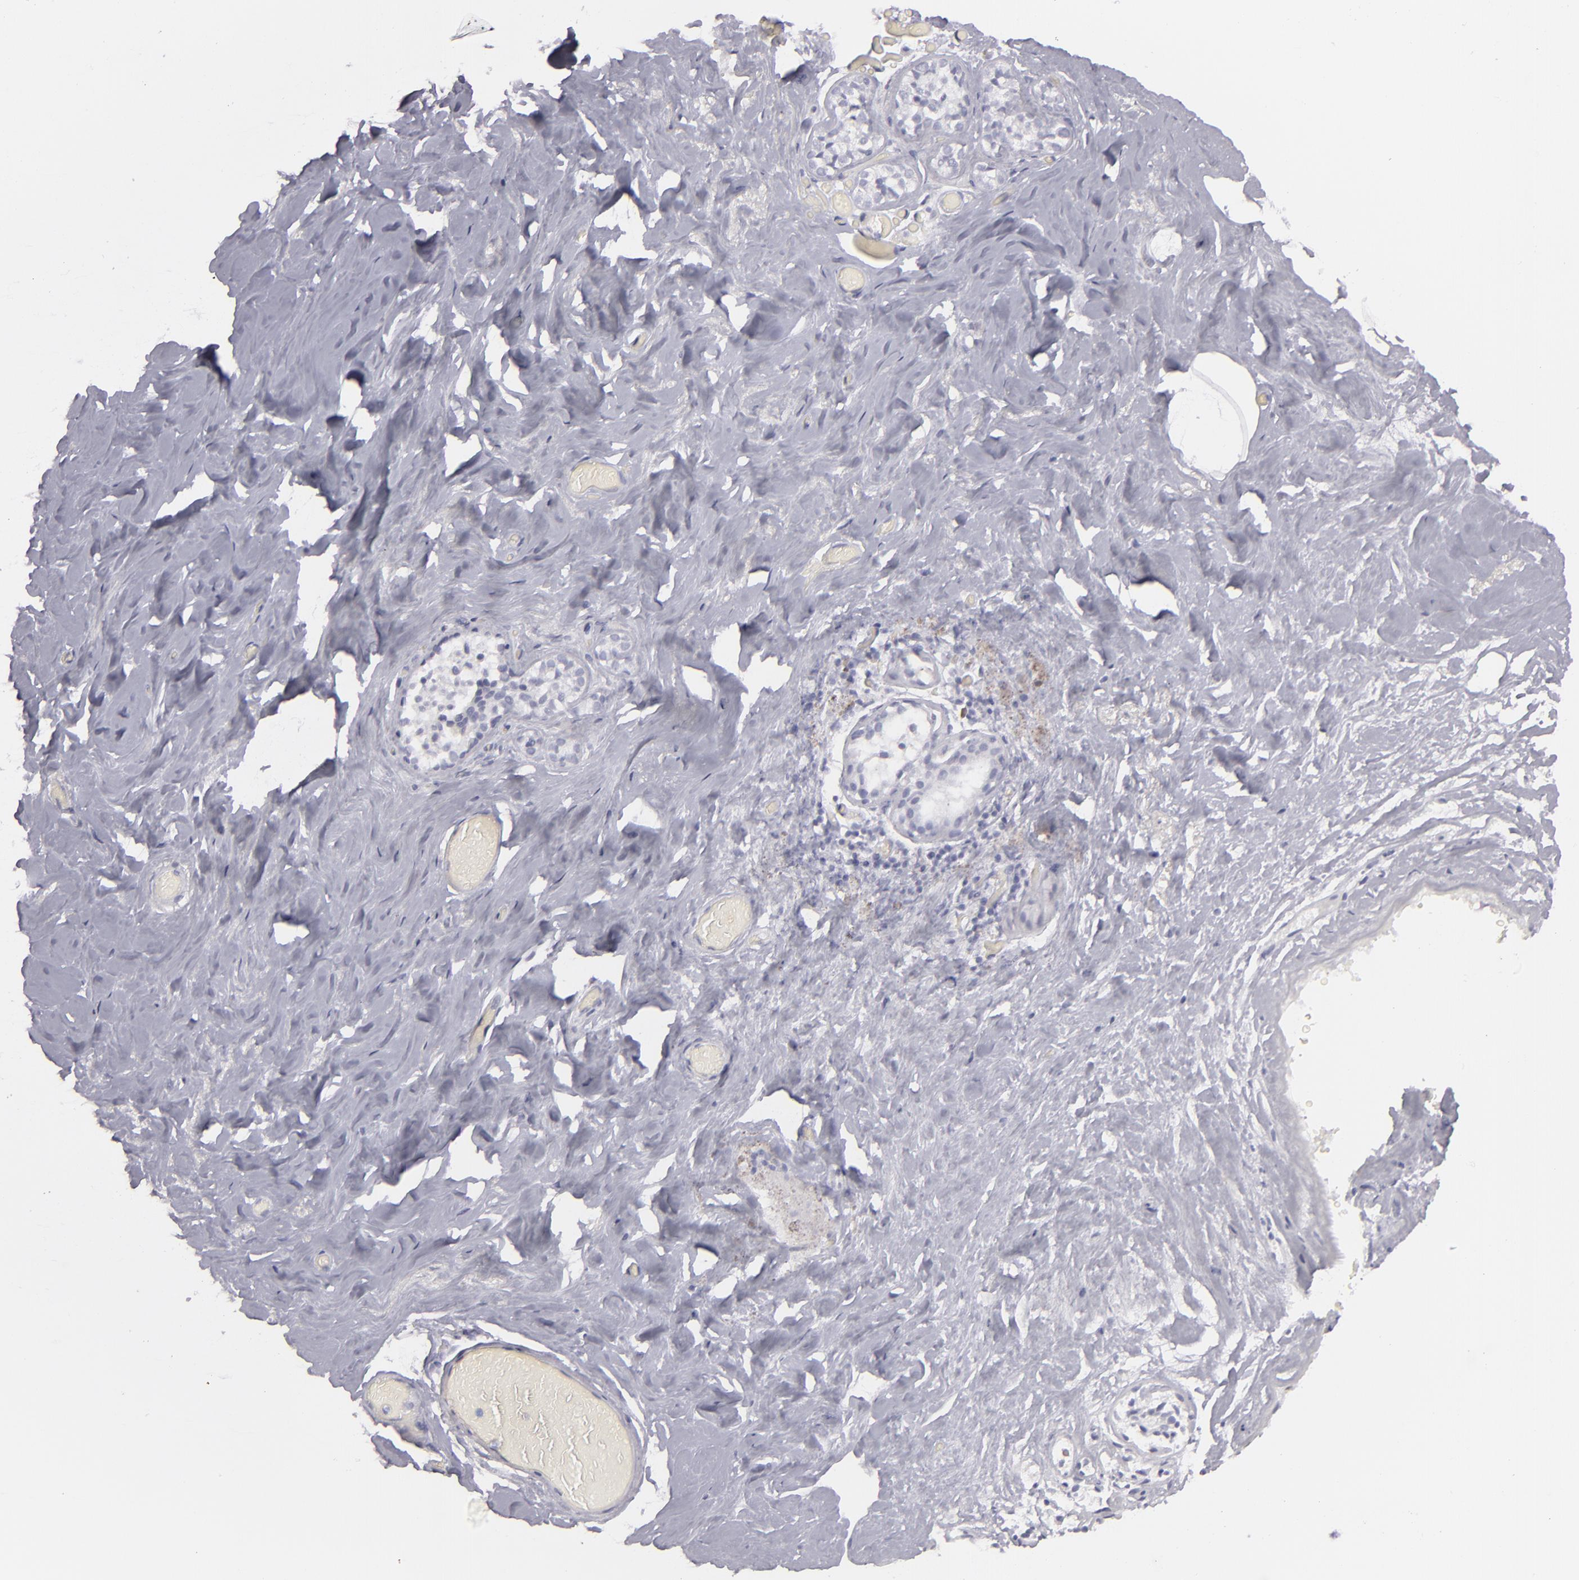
{"staining": {"intensity": "negative", "quantity": "none", "location": "none"}, "tissue": "breast", "cell_type": "Adipocytes", "image_type": "normal", "snomed": [{"axis": "morphology", "description": "Normal tissue, NOS"}, {"axis": "topography", "description": "Breast"}], "caption": "Photomicrograph shows no protein expression in adipocytes of unremarkable breast. The staining is performed using DAB (3,3'-diaminobenzidine) brown chromogen with nuclei counter-stained in using hematoxylin.", "gene": "FLG", "patient": {"sex": "female", "age": 75}}